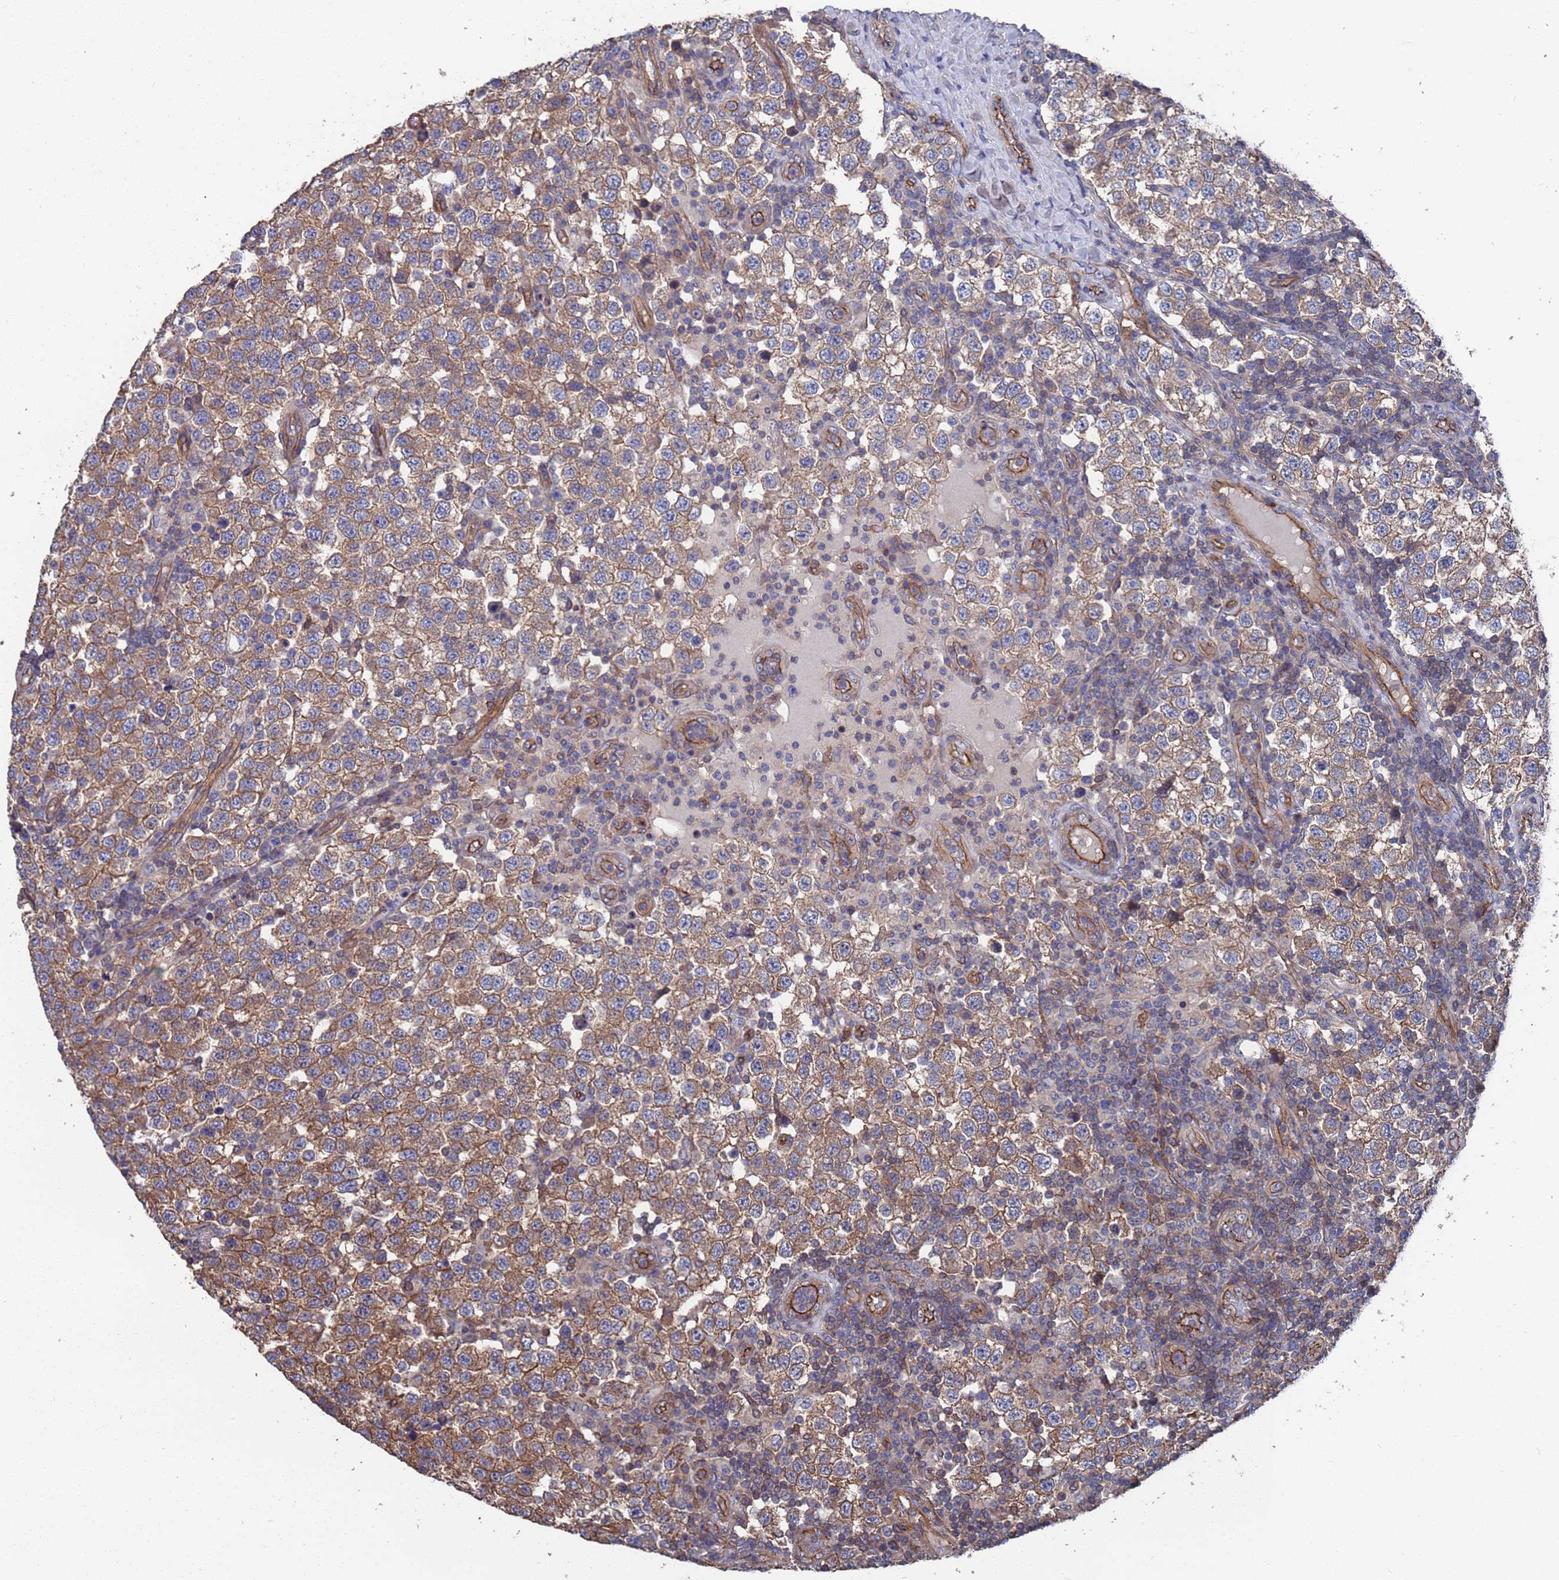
{"staining": {"intensity": "moderate", "quantity": ">75%", "location": "cytoplasmic/membranous"}, "tissue": "testis cancer", "cell_type": "Tumor cells", "image_type": "cancer", "snomed": [{"axis": "morphology", "description": "Seminoma, NOS"}, {"axis": "topography", "description": "Testis"}], "caption": "Immunohistochemistry (DAB (3,3'-diaminobenzidine)) staining of human testis seminoma reveals moderate cytoplasmic/membranous protein positivity in about >75% of tumor cells.", "gene": "NDUFAF6", "patient": {"sex": "male", "age": 34}}